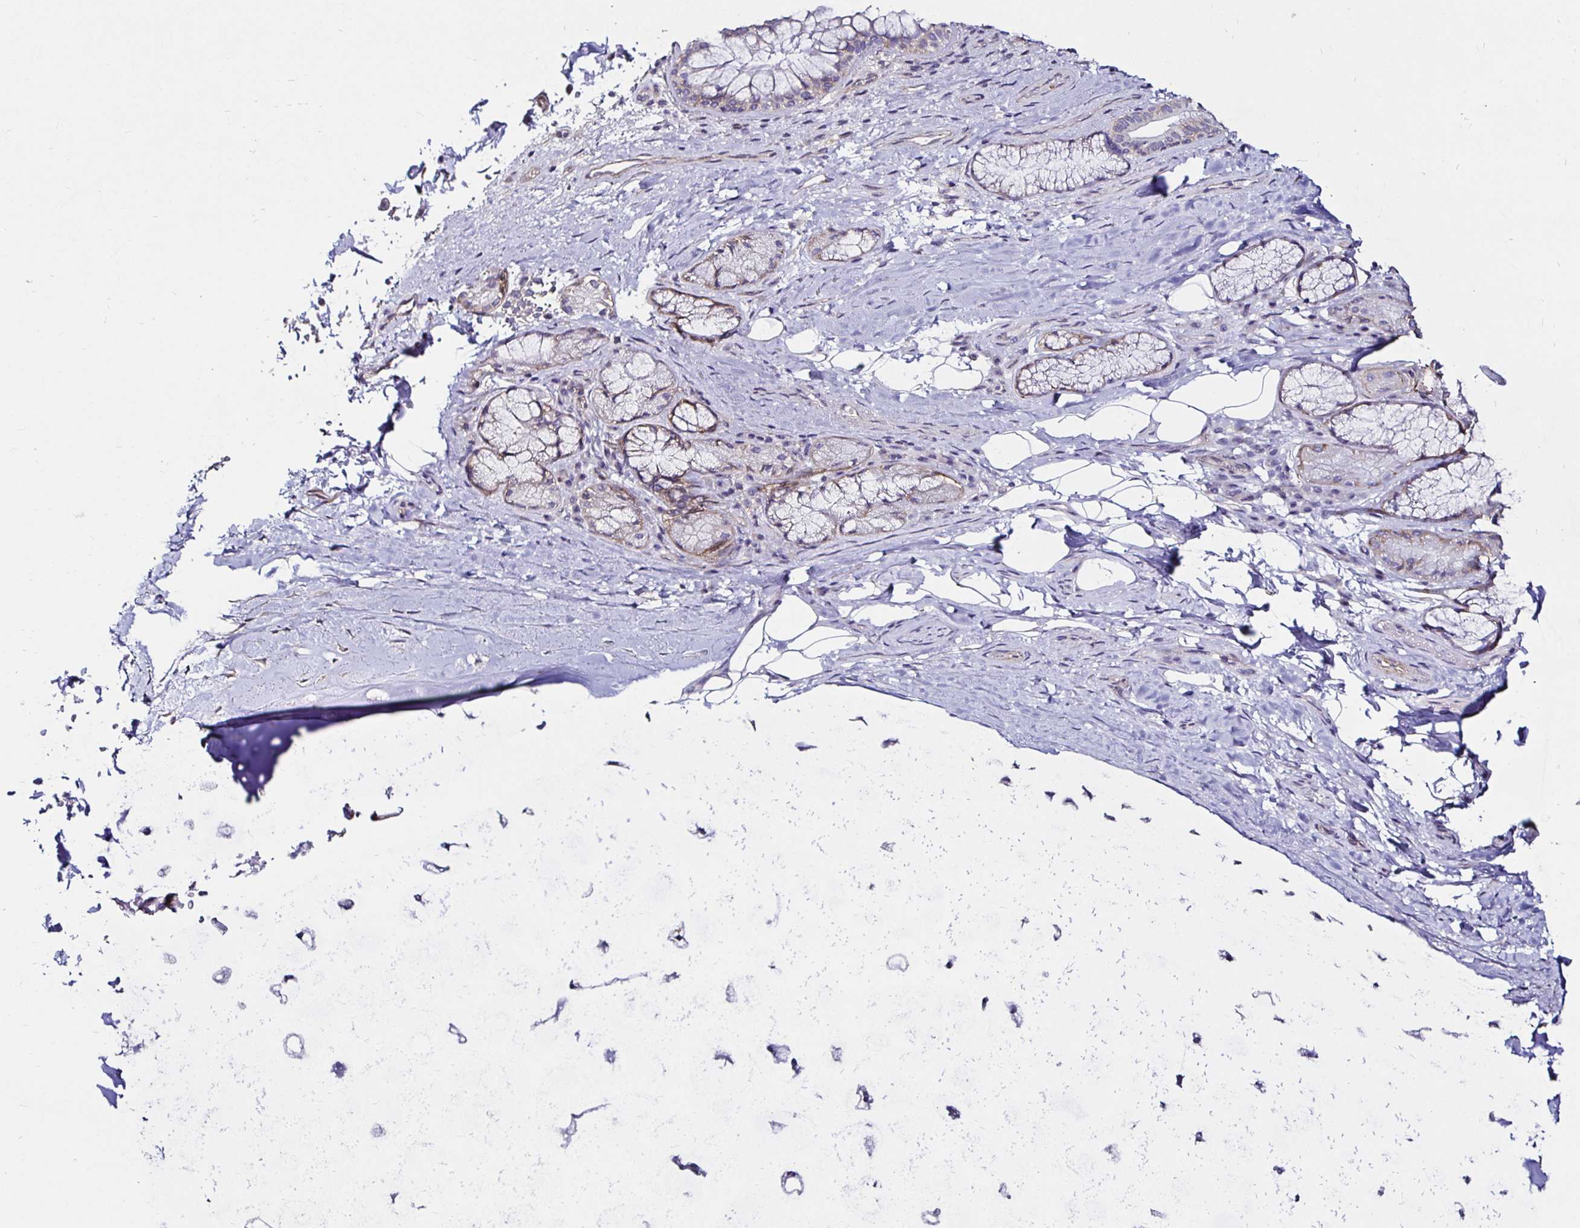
{"staining": {"intensity": "negative", "quantity": "none", "location": "none"}, "tissue": "adipose tissue", "cell_type": "Adipocytes", "image_type": "normal", "snomed": [{"axis": "morphology", "description": "Normal tissue, NOS"}, {"axis": "topography", "description": "Cartilage tissue"}, {"axis": "topography", "description": "Bronchus"}], "caption": "Immunohistochemistry of unremarkable human adipose tissue reveals no expression in adipocytes. The staining was performed using DAB (3,3'-diaminobenzidine) to visualize the protein expression in brown, while the nuclei were stained in blue with hematoxylin (Magnification: 20x).", "gene": "ITGB1", "patient": {"sex": "male", "age": 64}}